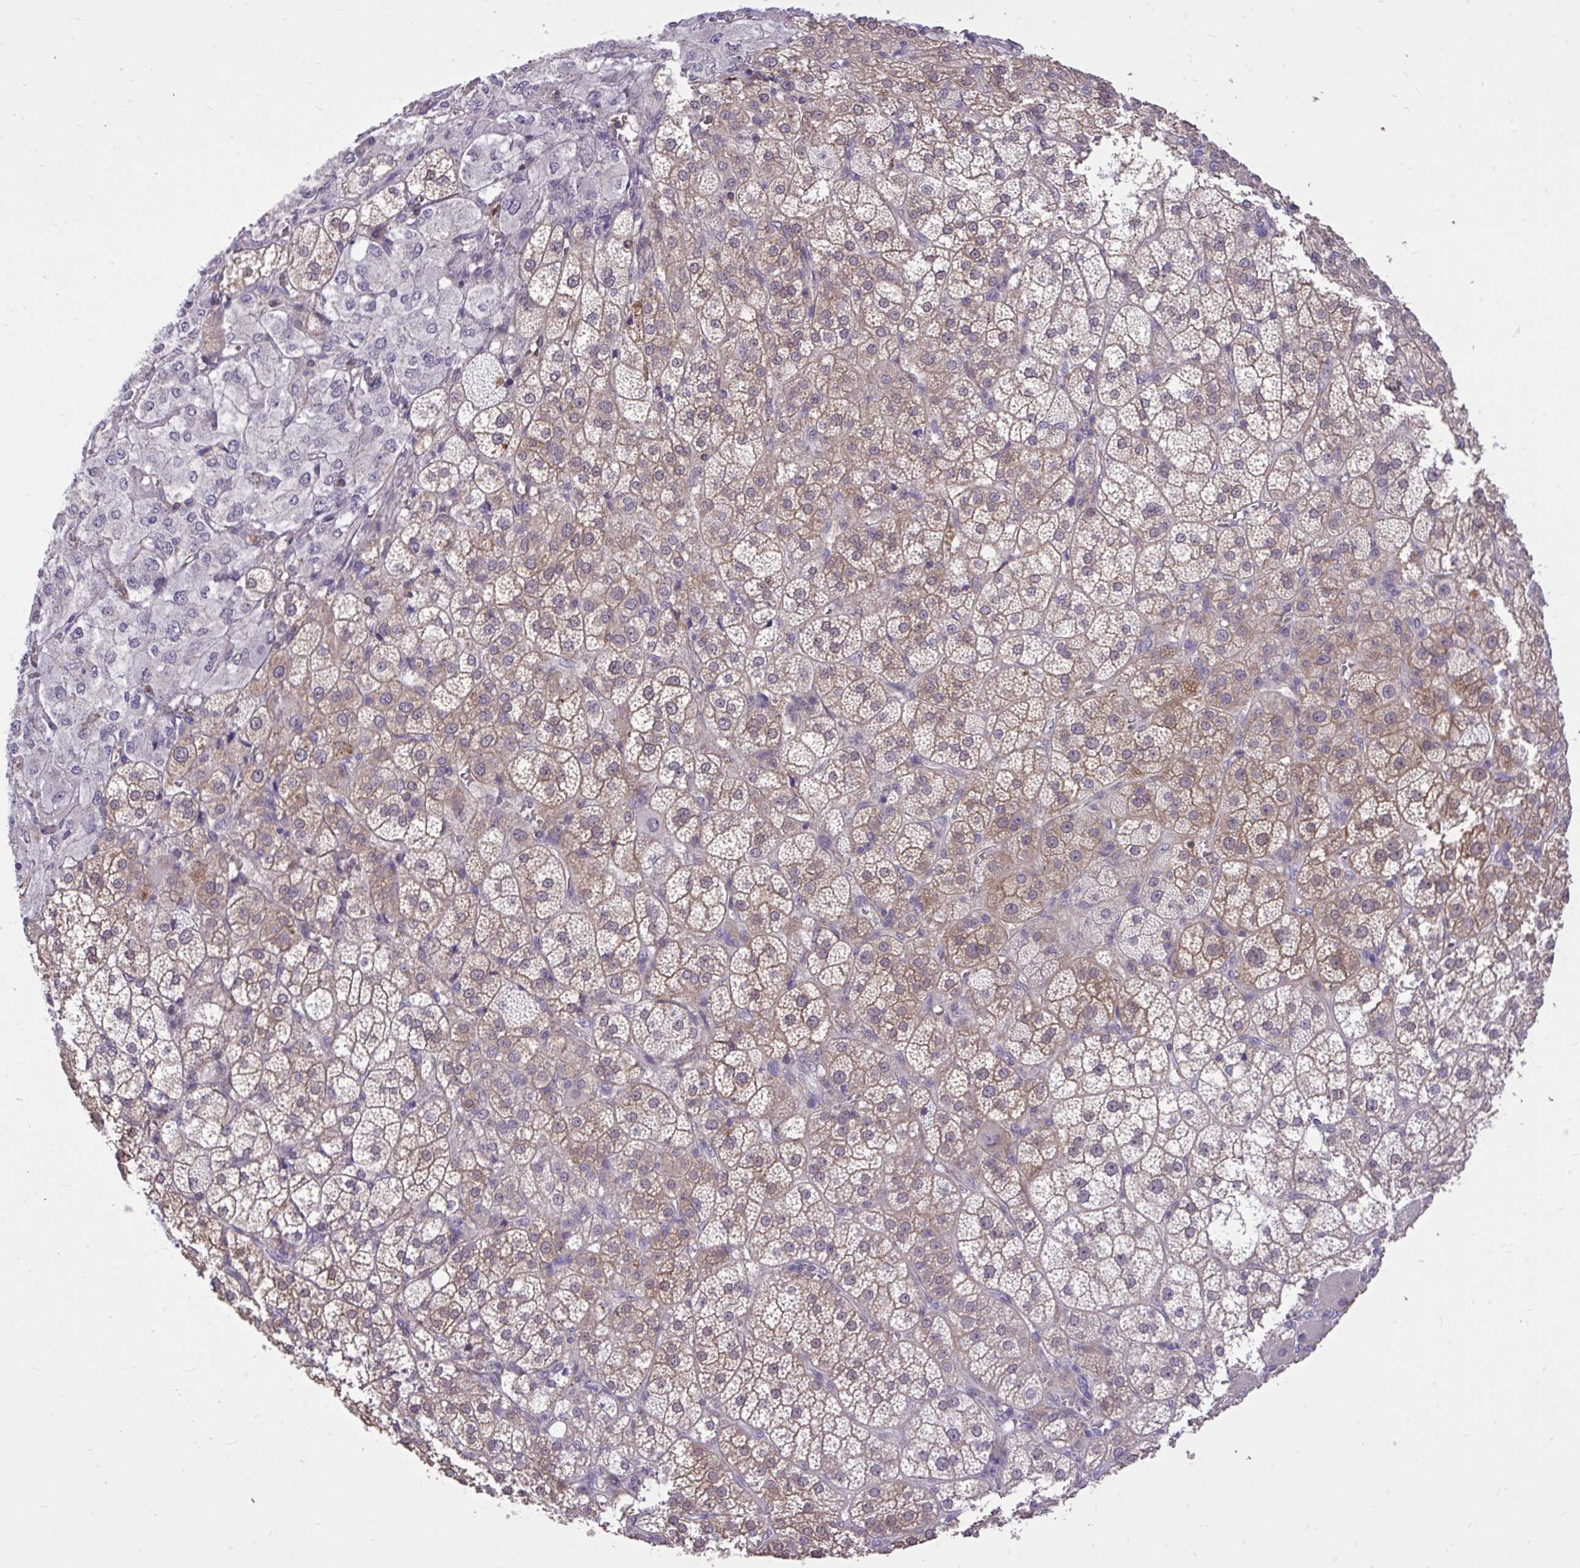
{"staining": {"intensity": "moderate", "quantity": ">75%", "location": "cytoplasmic/membranous"}, "tissue": "adrenal gland", "cell_type": "Glandular cells", "image_type": "normal", "snomed": [{"axis": "morphology", "description": "Normal tissue, NOS"}, {"axis": "topography", "description": "Adrenal gland"}], "caption": "DAB immunohistochemical staining of normal adrenal gland shows moderate cytoplasmic/membranous protein expression in about >75% of glandular cells.", "gene": "IGFL2", "patient": {"sex": "female", "age": 60}}